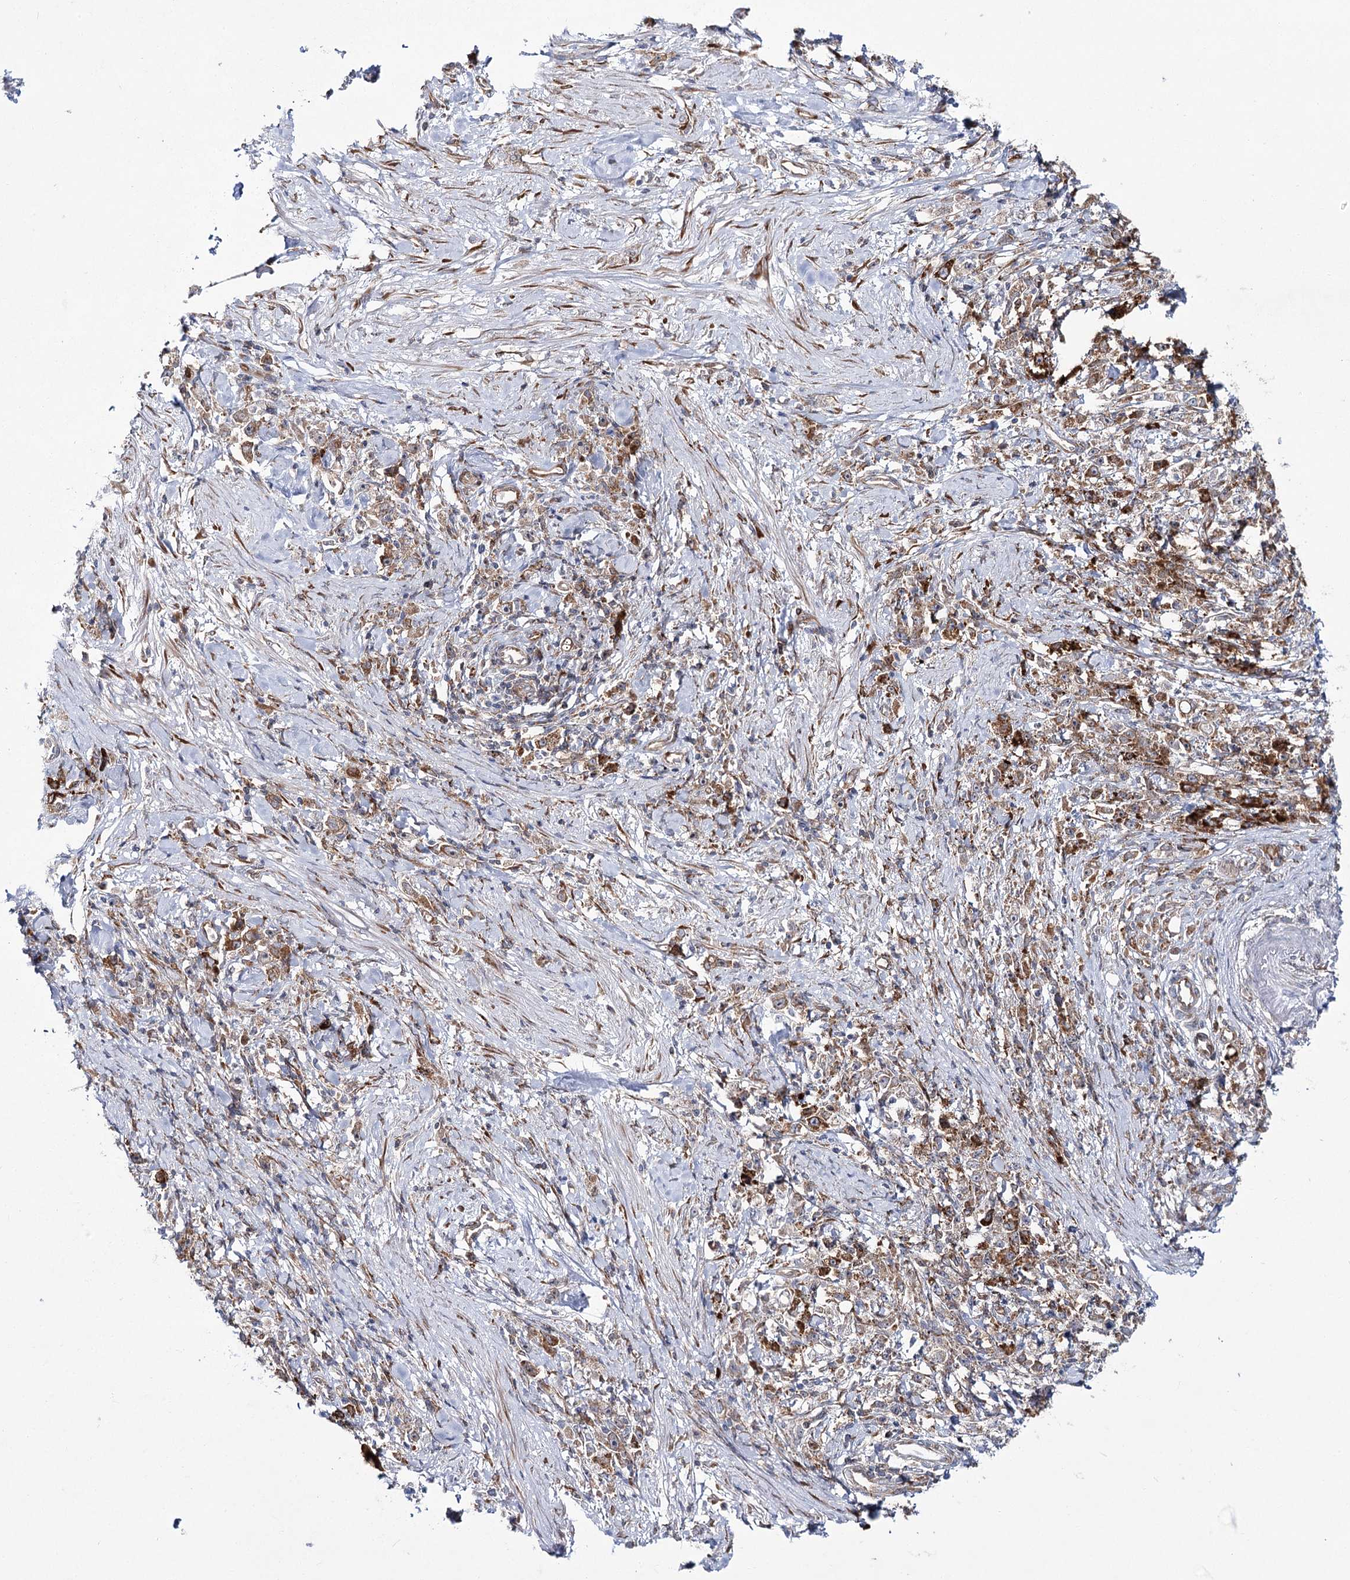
{"staining": {"intensity": "strong", "quantity": "25%-75%", "location": "cytoplasmic/membranous"}, "tissue": "stomach cancer", "cell_type": "Tumor cells", "image_type": "cancer", "snomed": [{"axis": "morphology", "description": "Adenocarcinoma, NOS"}, {"axis": "topography", "description": "Stomach"}], "caption": "This is a micrograph of immunohistochemistry staining of stomach cancer (adenocarcinoma), which shows strong staining in the cytoplasmic/membranous of tumor cells.", "gene": "VWA2", "patient": {"sex": "female", "age": 59}}